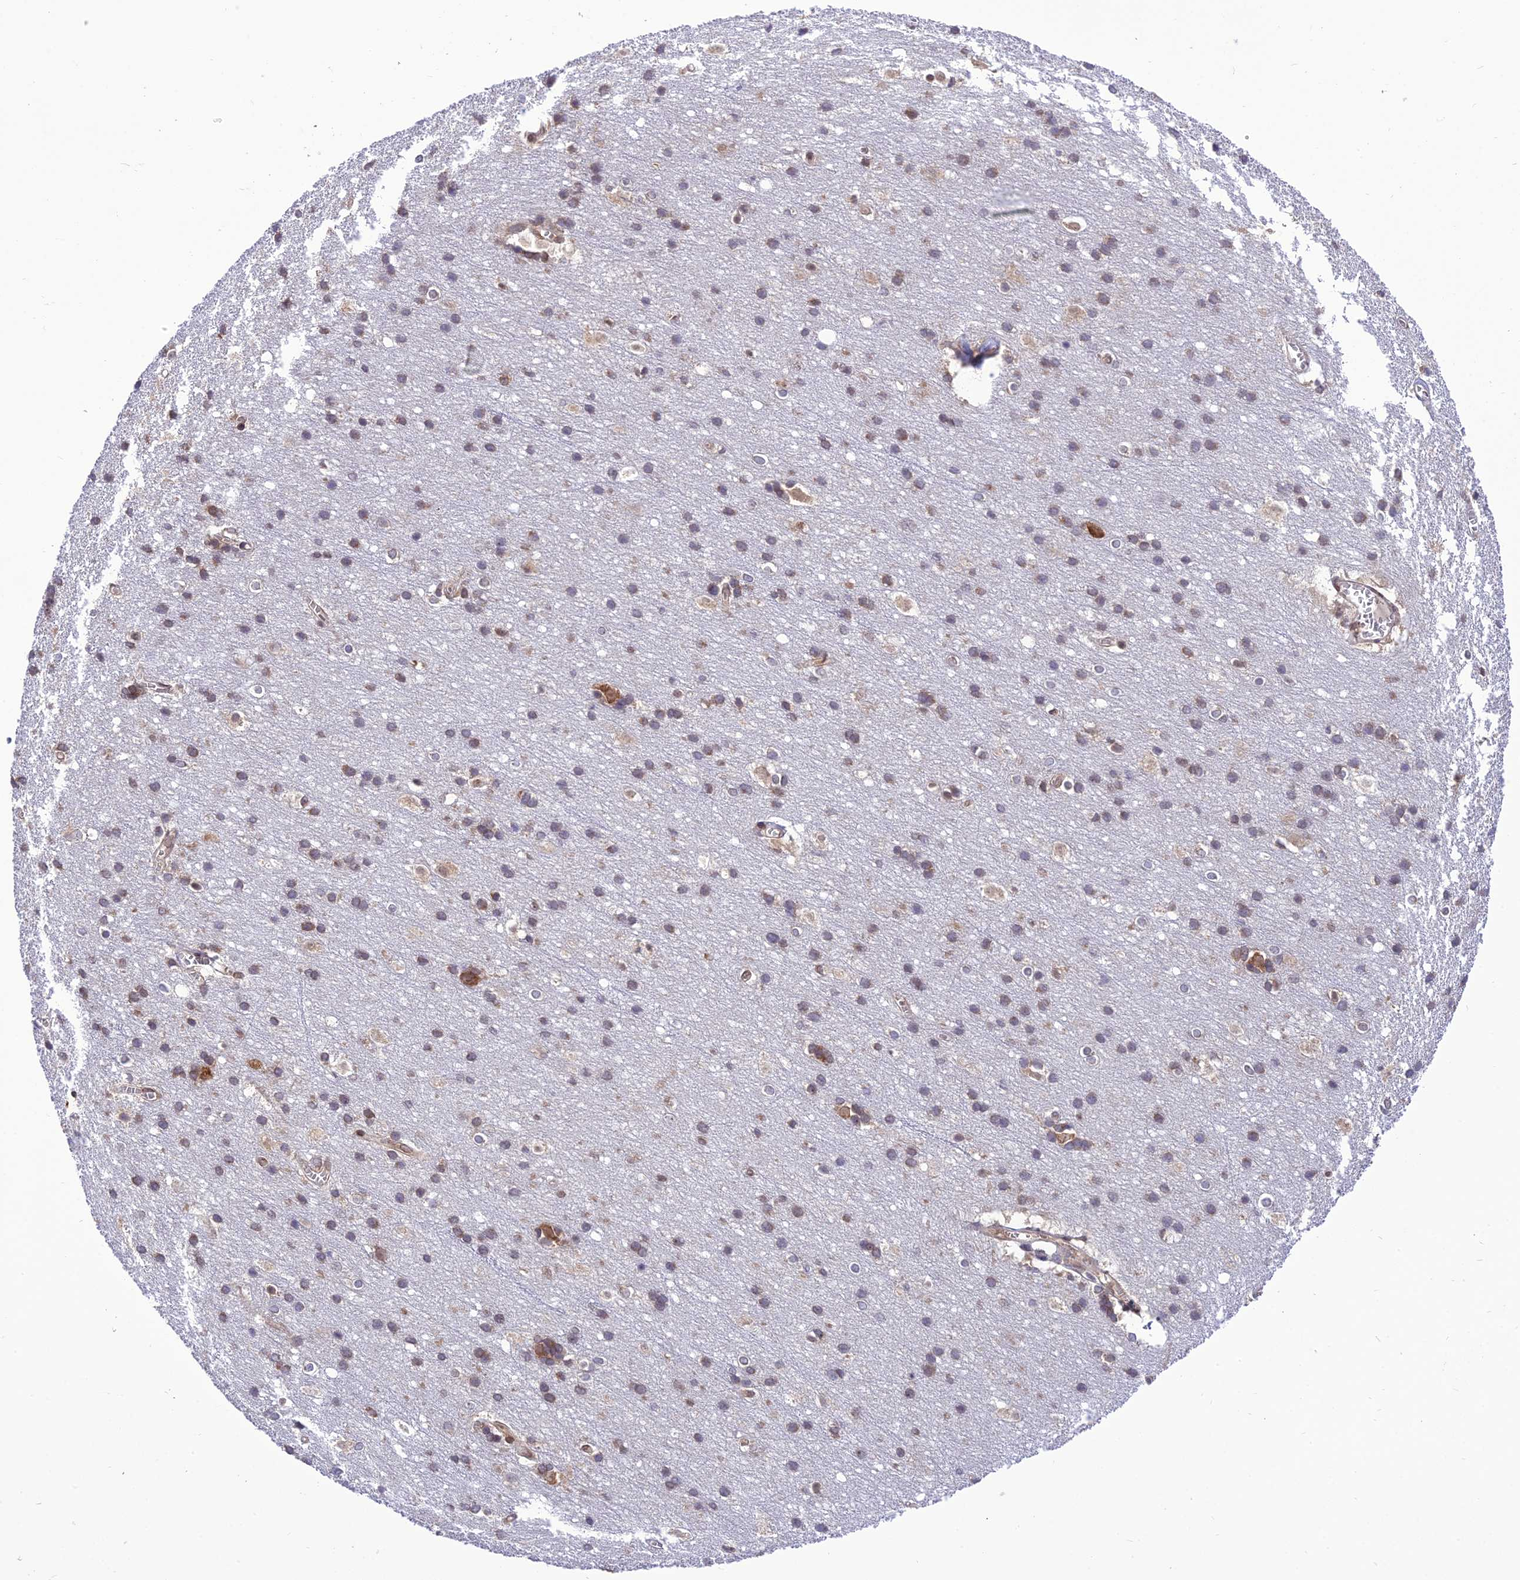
{"staining": {"intensity": "weak", "quantity": ">75%", "location": "cytoplasmic/membranous"}, "tissue": "cerebral cortex", "cell_type": "Endothelial cells", "image_type": "normal", "snomed": [{"axis": "morphology", "description": "Normal tissue, NOS"}, {"axis": "topography", "description": "Cerebral cortex"}], "caption": "Weak cytoplasmic/membranous positivity for a protein is identified in approximately >75% of endothelial cells of unremarkable cerebral cortex using immunohistochemistry.", "gene": "DHCR7", "patient": {"sex": "male", "age": 54}}